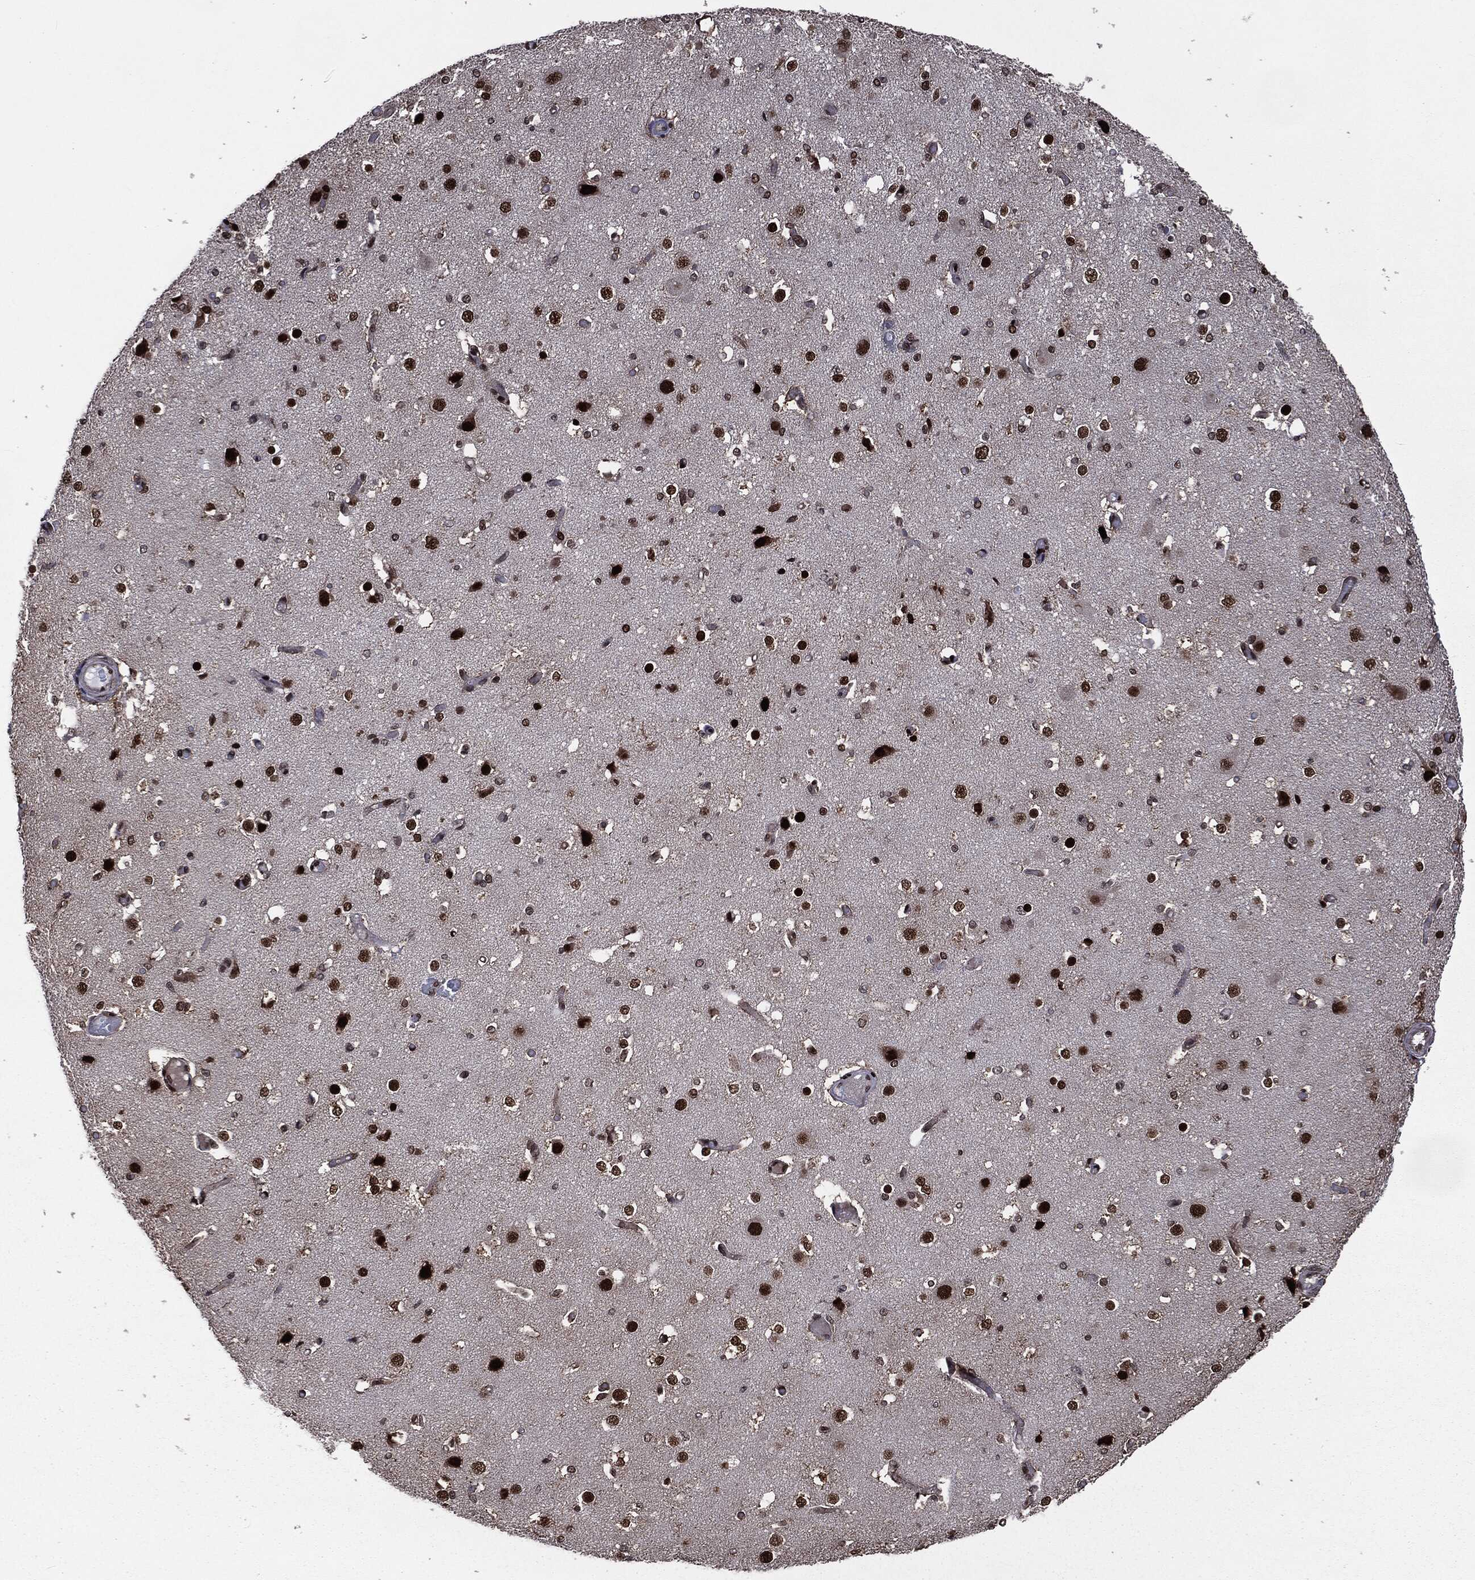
{"staining": {"intensity": "strong", "quantity": "25%-75%", "location": "nuclear"}, "tissue": "cerebral cortex", "cell_type": "Endothelial cells", "image_type": "normal", "snomed": [{"axis": "morphology", "description": "Normal tissue, NOS"}, {"axis": "morphology", "description": "Inflammation, NOS"}, {"axis": "topography", "description": "Cerebral cortex"}], "caption": "IHC of unremarkable cerebral cortex reveals high levels of strong nuclear positivity in approximately 25%-75% of endothelial cells.", "gene": "DVL2", "patient": {"sex": "male", "age": 6}}